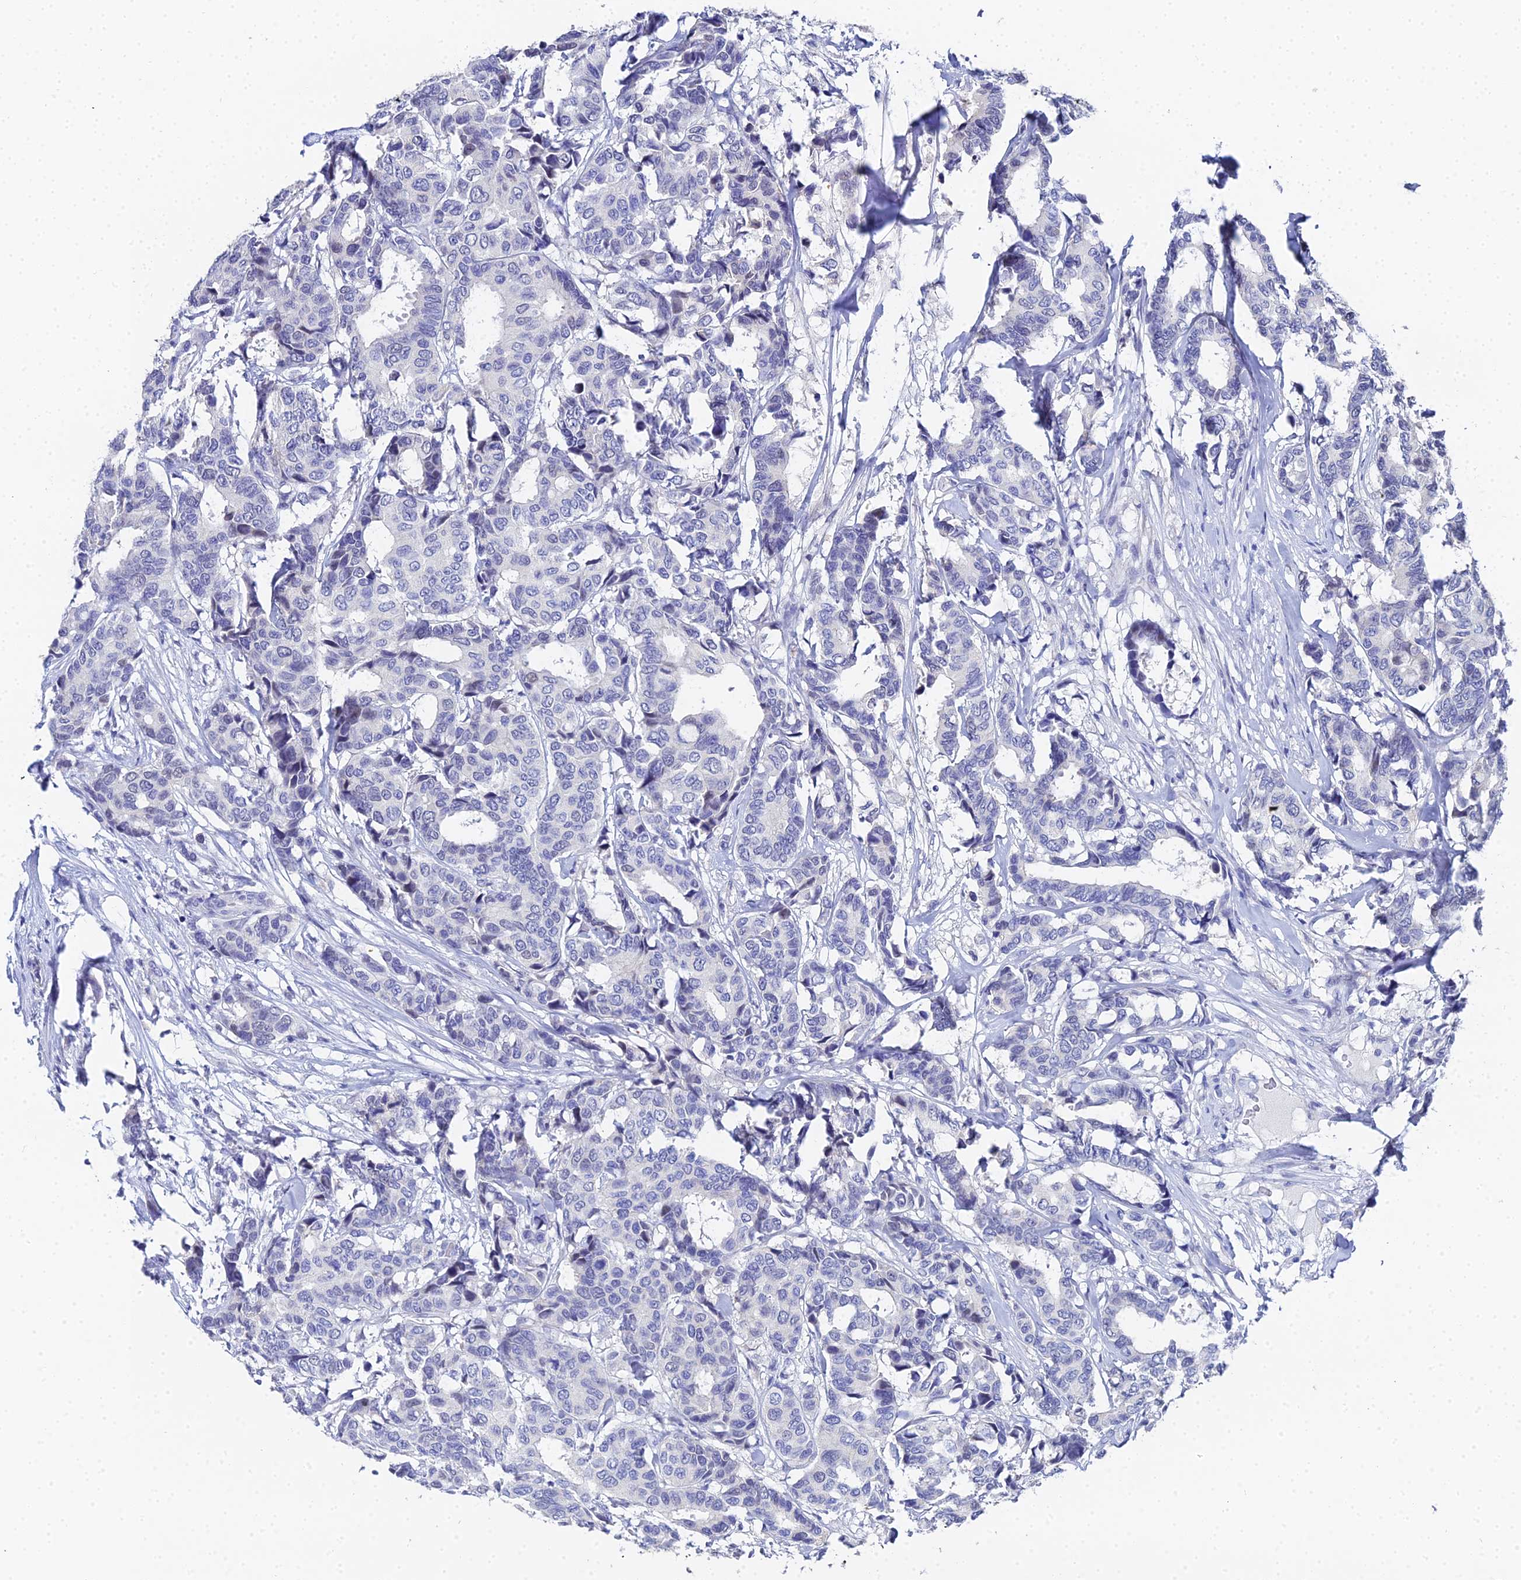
{"staining": {"intensity": "weak", "quantity": "<25%", "location": "nuclear"}, "tissue": "breast cancer", "cell_type": "Tumor cells", "image_type": "cancer", "snomed": [{"axis": "morphology", "description": "Duct carcinoma"}, {"axis": "topography", "description": "Breast"}], "caption": "This is a histopathology image of immunohistochemistry (IHC) staining of breast infiltrating ductal carcinoma, which shows no staining in tumor cells.", "gene": "OCM", "patient": {"sex": "female", "age": 87}}